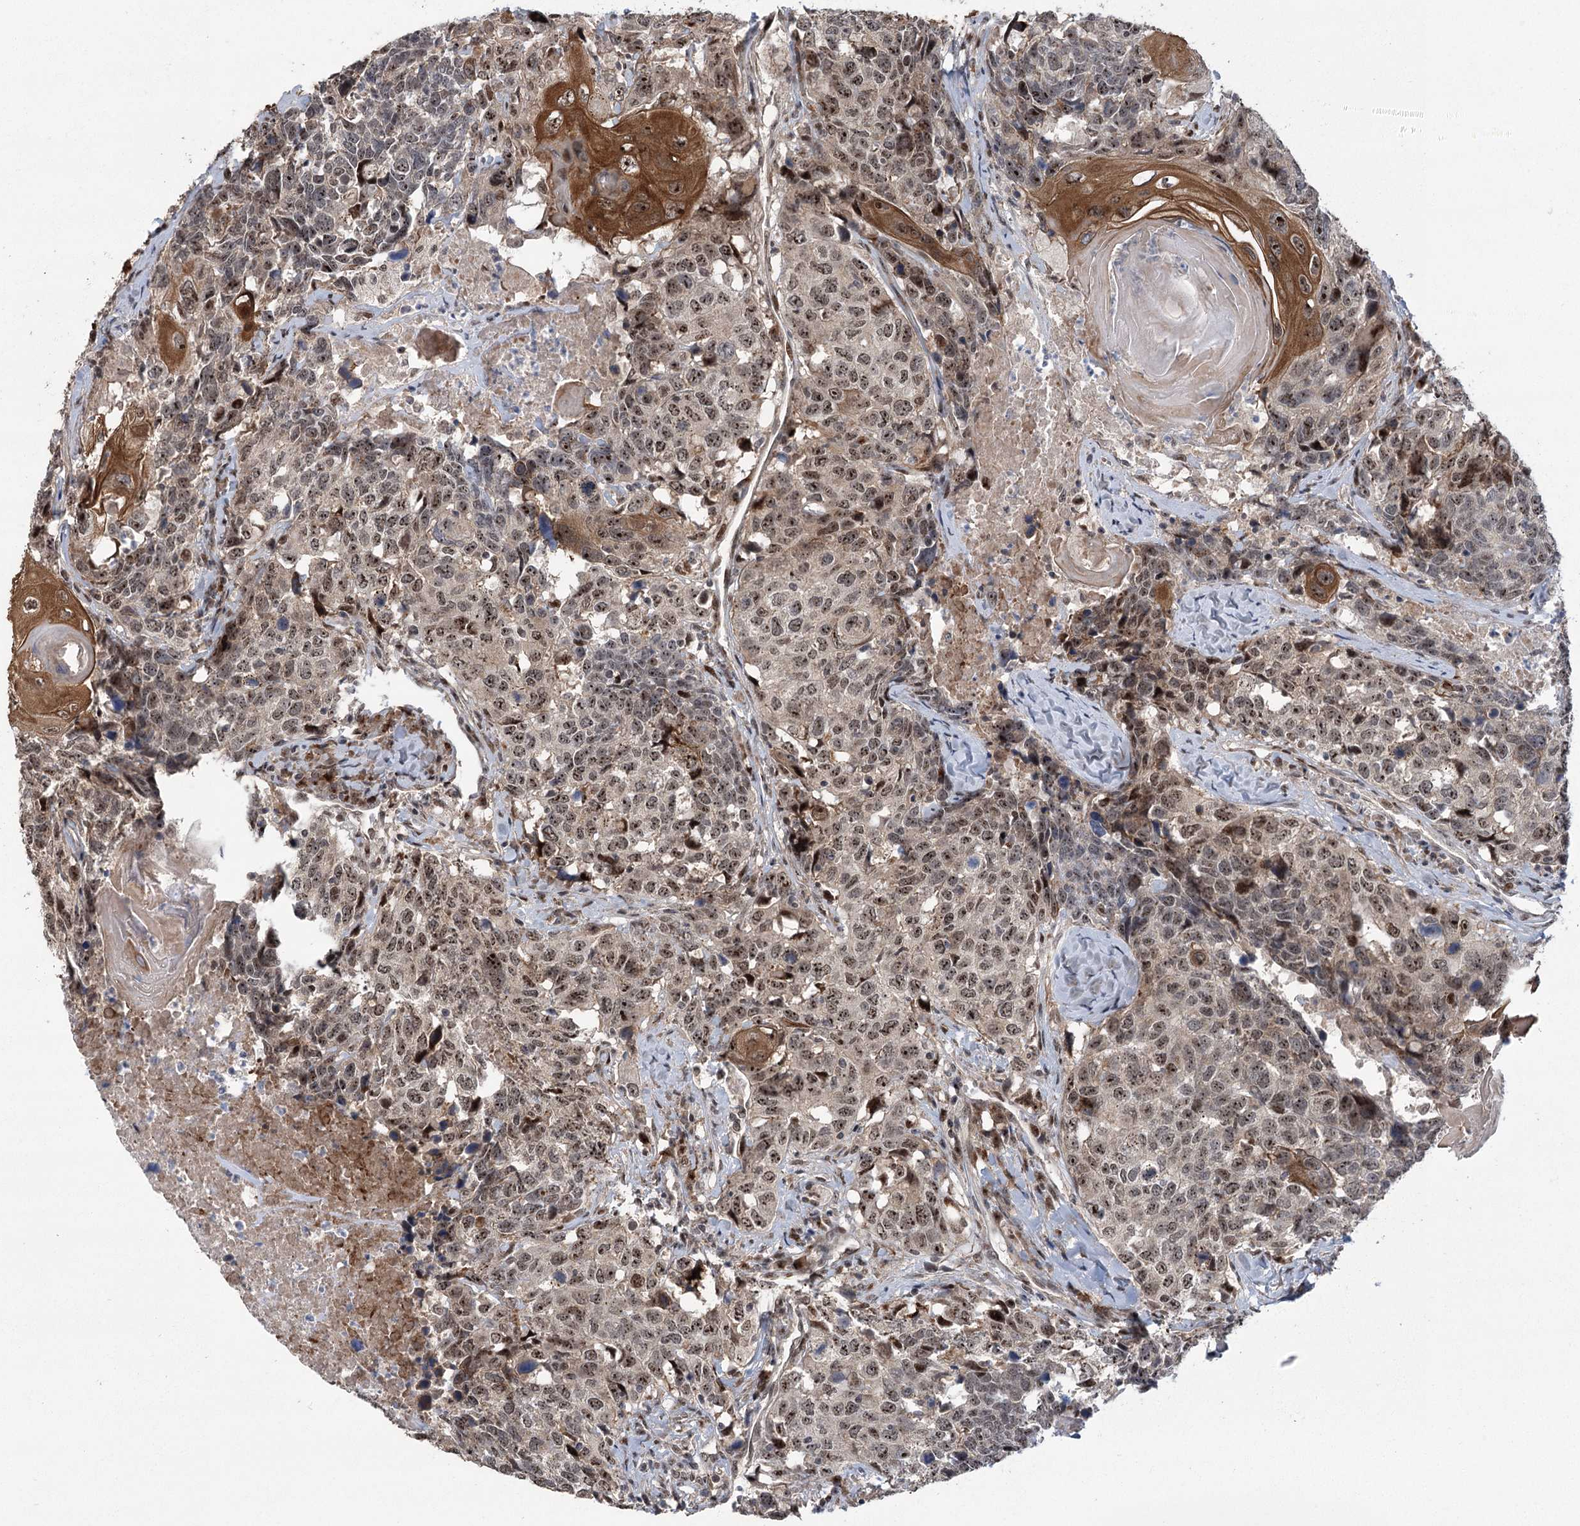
{"staining": {"intensity": "moderate", "quantity": ">75%", "location": "nuclear"}, "tissue": "head and neck cancer", "cell_type": "Tumor cells", "image_type": "cancer", "snomed": [{"axis": "morphology", "description": "Squamous cell carcinoma, NOS"}, {"axis": "topography", "description": "Head-Neck"}], "caption": "Immunohistochemical staining of human squamous cell carcinoma (head and neck) exhibits medium levels of moderate nuclear expression in approximately >75% of tumor cells.", "gene": "PARM1", "patient": {"sex": "male", "age": 66}}